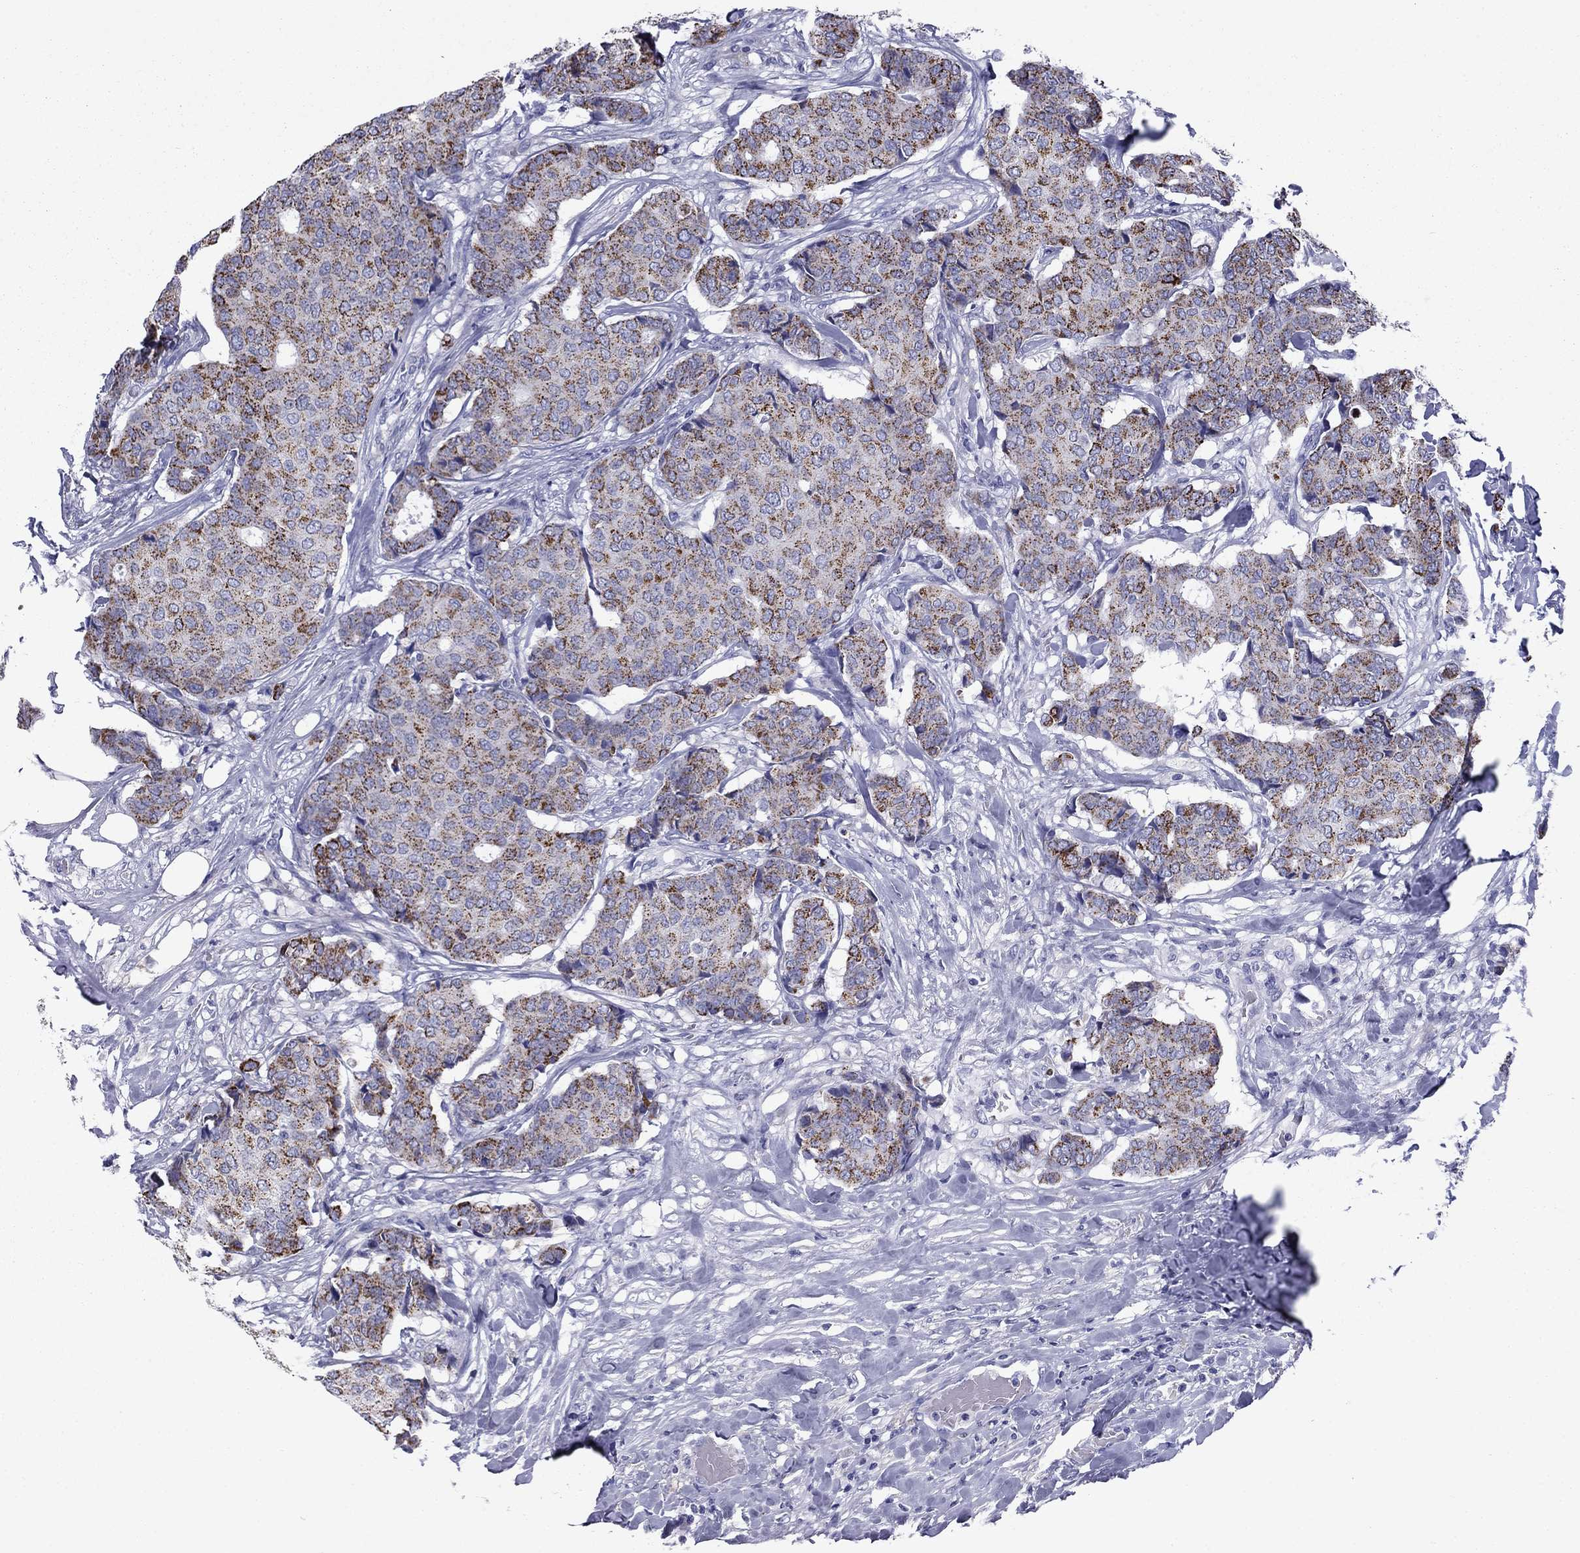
{"staining": {"intensity": "strong", "quantity": "25%-75%", "location": "cytoplasmic/membranous"}, "tissue": "breast cancer", "cell_type": "Tumor cells", "image_type": "cancer", "snomed": [{"axis": "morphology", "description": "Duct carcinoma"}, {"axis": "topography", "description": "Breast"}], "caption": "Immunohistochemical staining of human invasive ductal carcinoma (breast) displays strong cytoplasmic/membranous protein staining in approximately 25%-75% of tumor cells.", "gene": "ACADSB", "patient": {"sex": "female", "age": 75}}